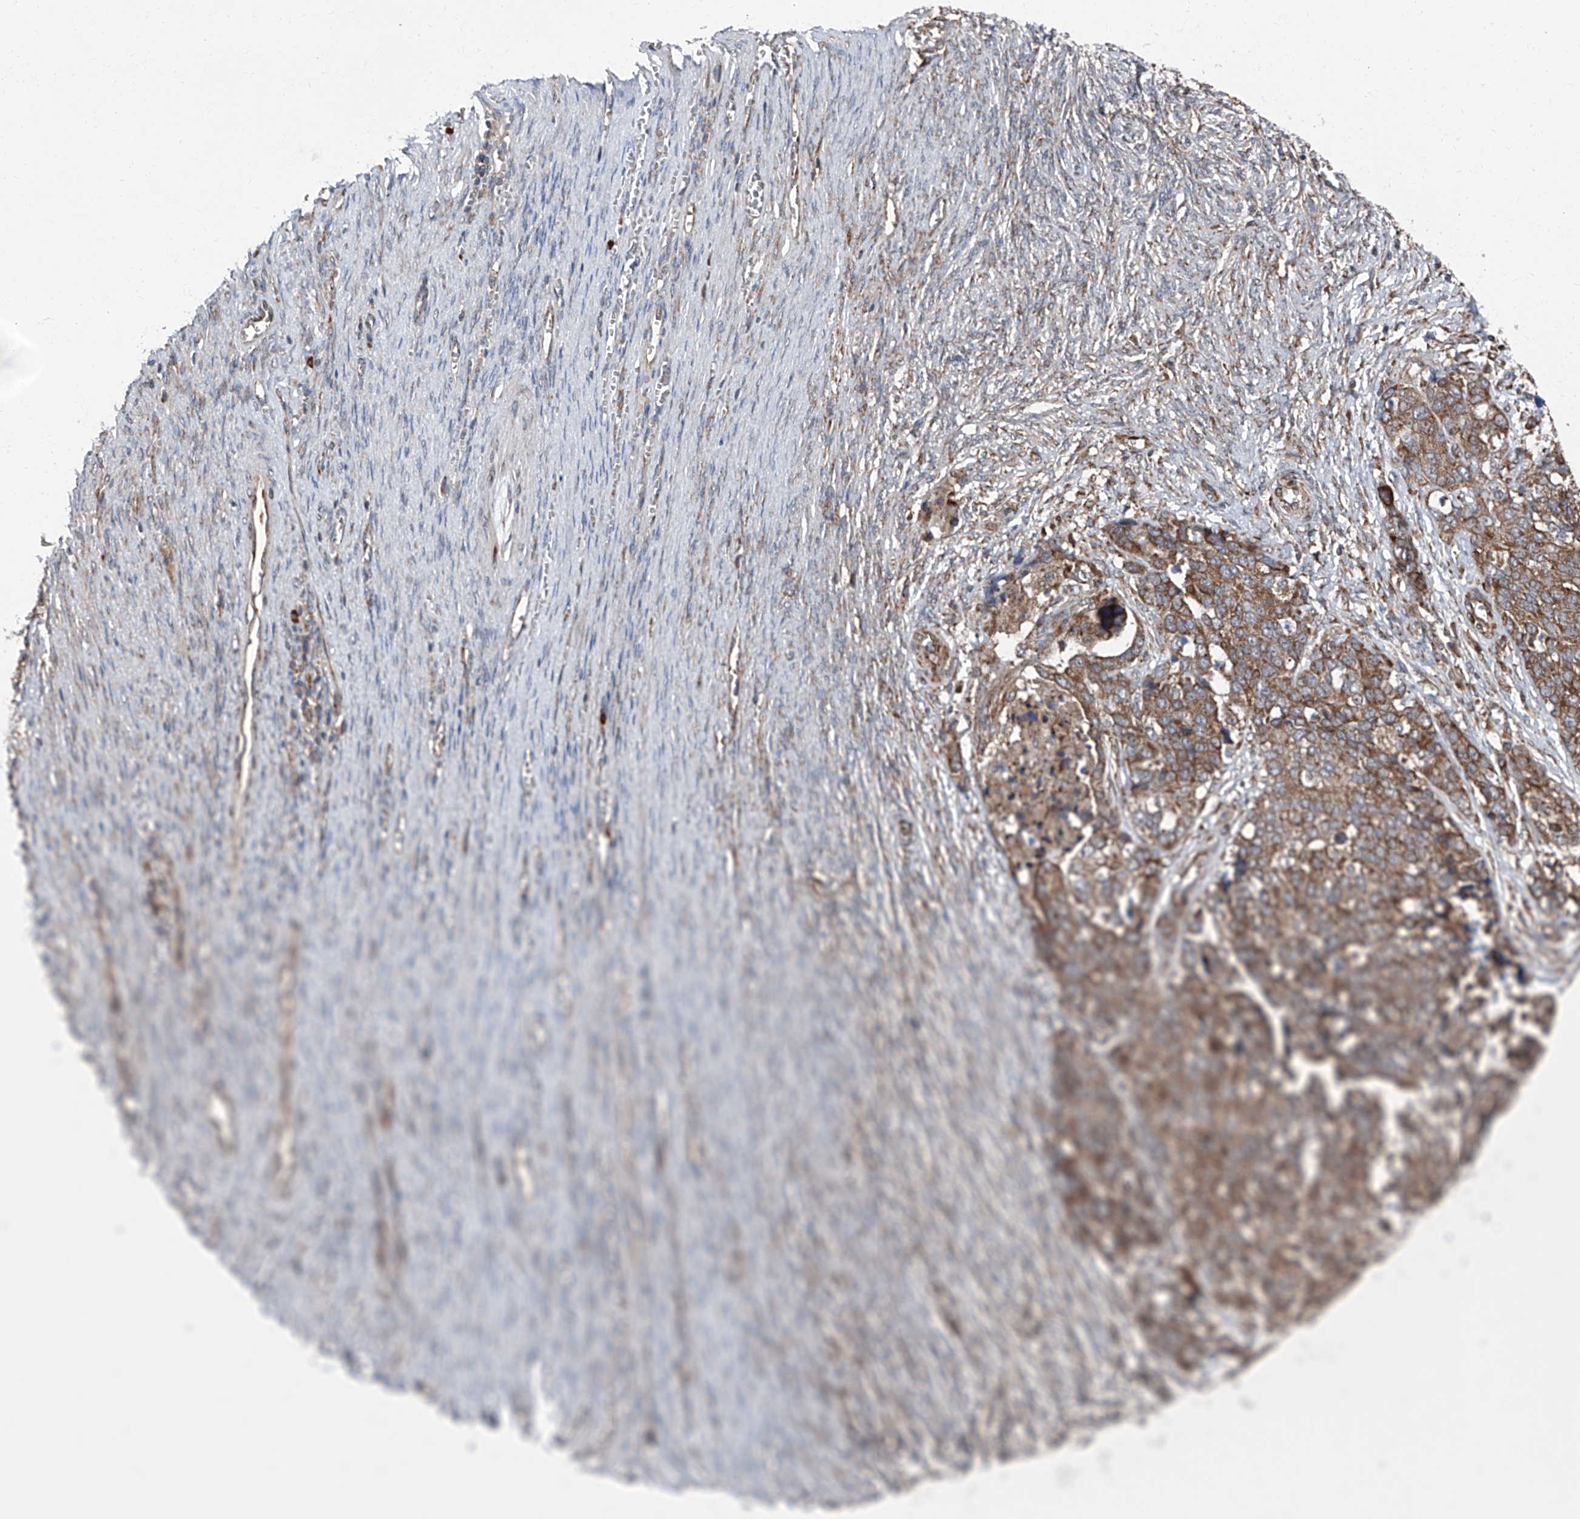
{"staining": {"intensity": "moderate", "quantity": ">75%", "location": "cytoplasmic/membranous"}, "tissue": "ovarian cancer", "cell_type": "Tumor cells", "image_type": "cancer", "snomed": [{"axis": "morphology", "description": "Cystadenocarcinoma, serous, NOS"}, {"axis": "topography", "description": "Ovary"}], "caption": "Immunohistochemistry histopathology image of human ovarian serous cystadenocarcinoma stained for a protein (brown), which displays medium levels of moderate cytoplasmic/membranous positivity in approximately >75% of tumor cells.", "gene": "LIMK1", "patient": {"sex": "female", "age": 44}}